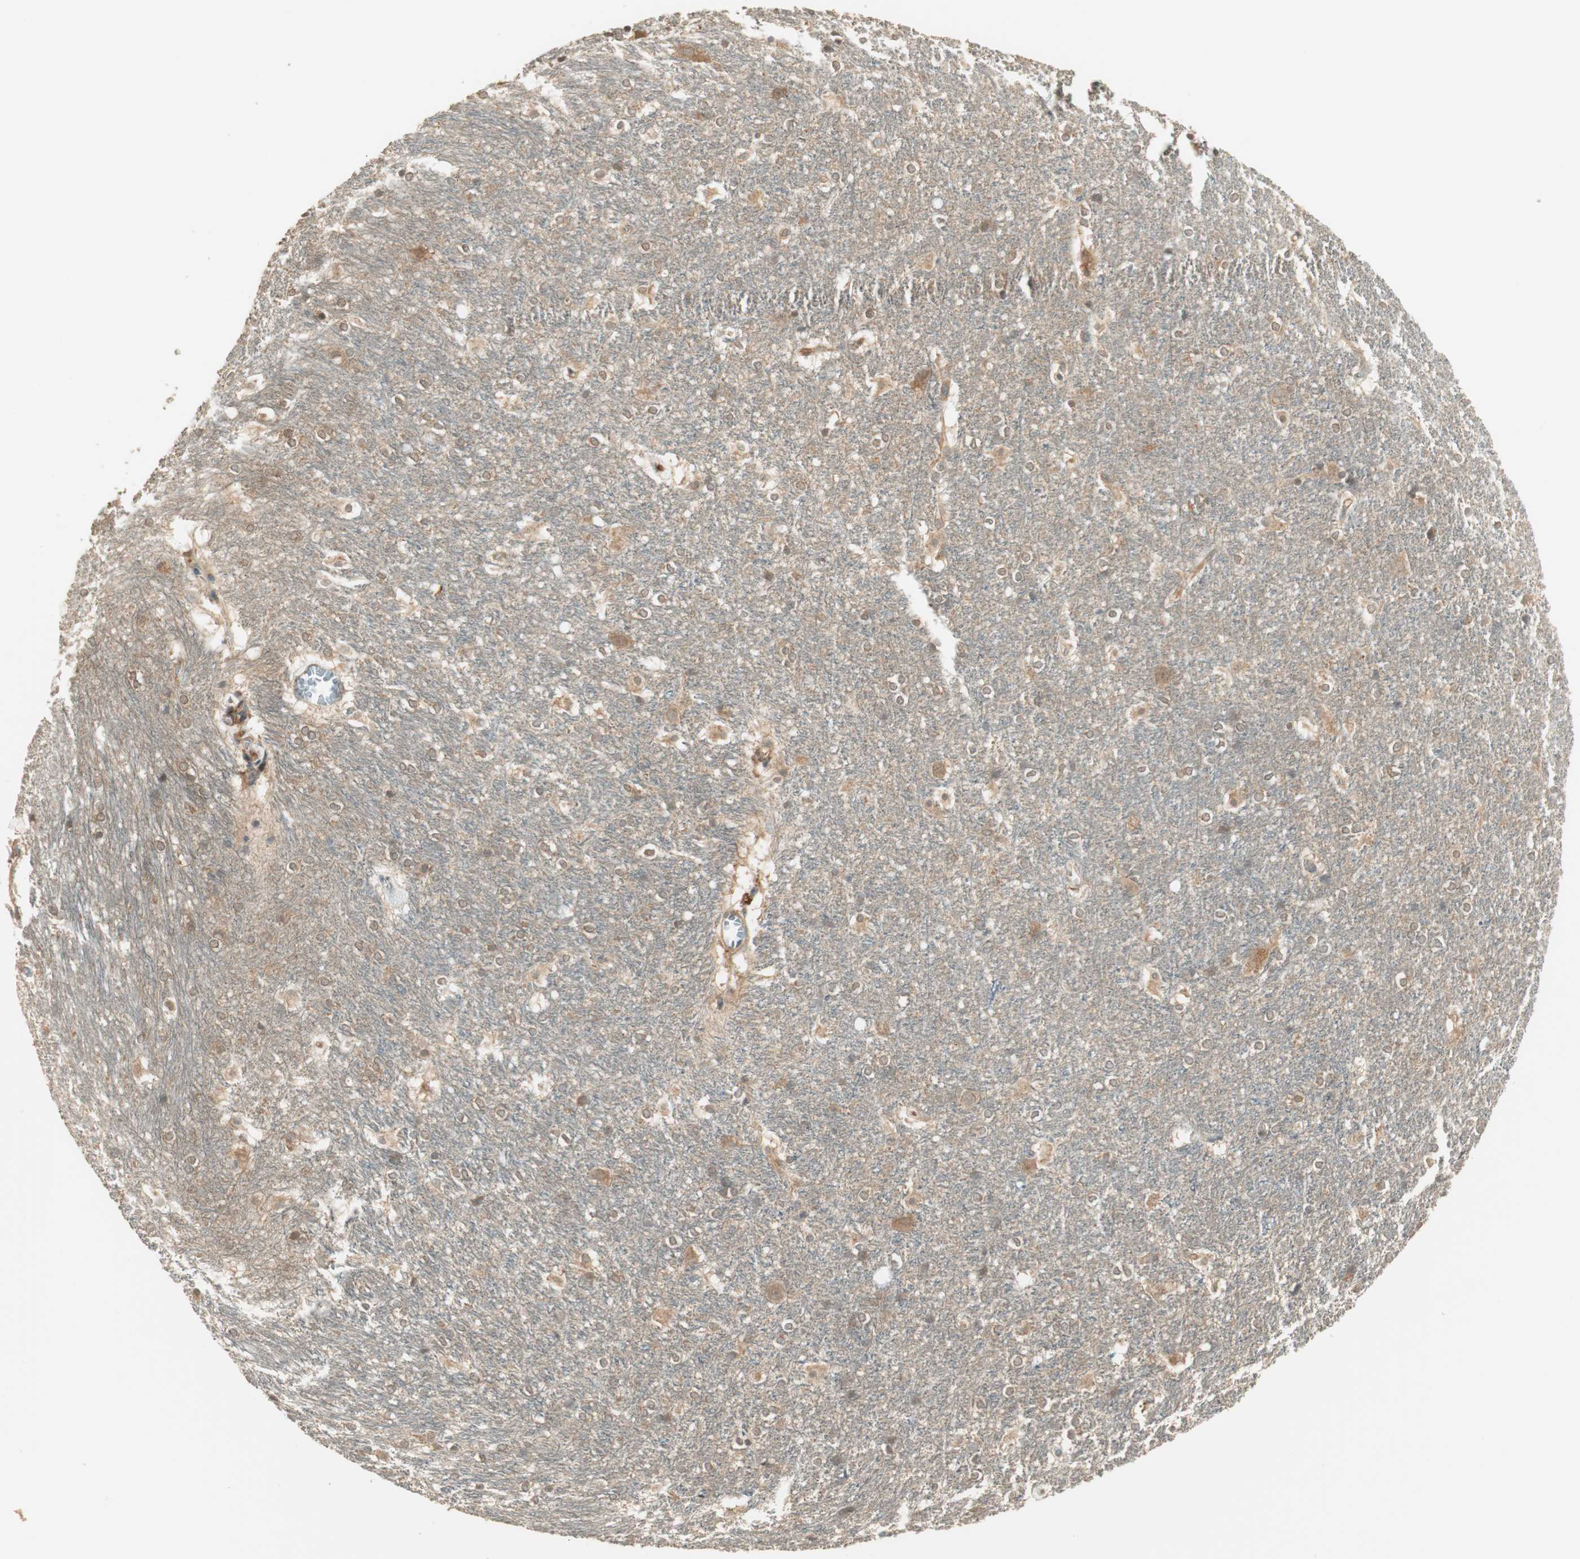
{"staining": {"intensity": "moderate", "quantity": "25%-75%", "location": "cytoplasmic/membranous,nuclear"}, "tissue": "hippocampus", "cell_type": "Glial cells", "image_type": "normal", "snomed": [{"axis": "morphology", "description": "Normal tissue, NOS"}, {"axis": "topography", "description": "Hippocampus"}], "caption": "Protein positivity by immunohistochemistry (IHC) demonstrates moderate cytoplasmic/membranous,nuclear staining in about 25%-75% of glial cells in unremarkable hippocampus.", "gene": "PFDN5", "patient": {"sex": "female", "age": 19}}